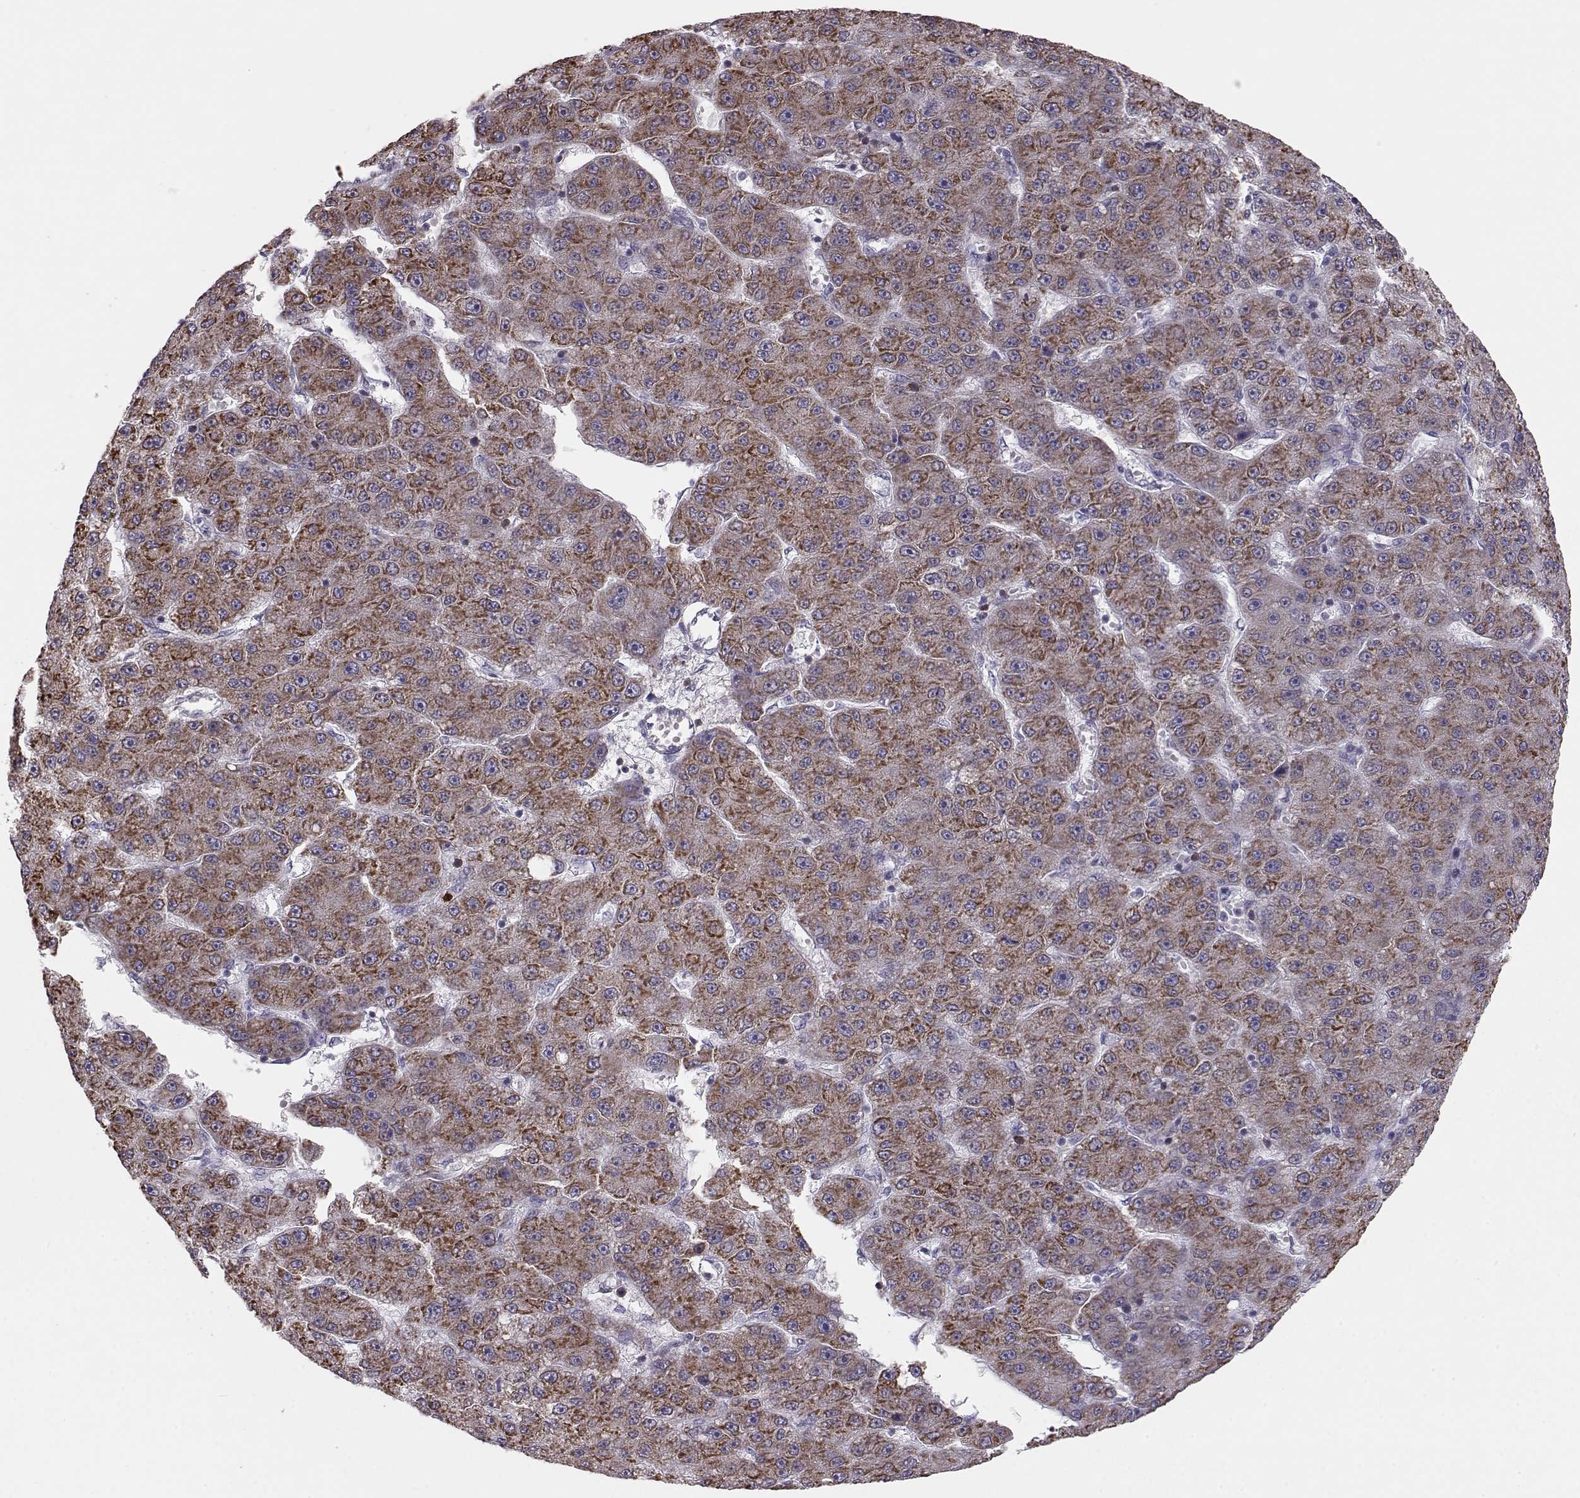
{"staining": {"intensity": "strong", "quantity": ">75%", "location": "cytoplasmic/membranous"}, "tissue": "liver cancer", "cell_type": "Tumor cells", "image_type": "cancer", "snomed": [{"axis": "morphology", "description": "Carcinoma, Hepatocellular, NOS"}, {"axis": "topography", "description": "Liver"}], "caption": "IHC of human liver cancer (hepatocellular carcinoma) exhibits high levels of strong cytoplasmic/membranous positivity in about >75% of tumor cells. (IHC, brightfield microscopy, high magnification).", "gene": "ELOVL5", "patient": {"sex": "male", "age": 67}}